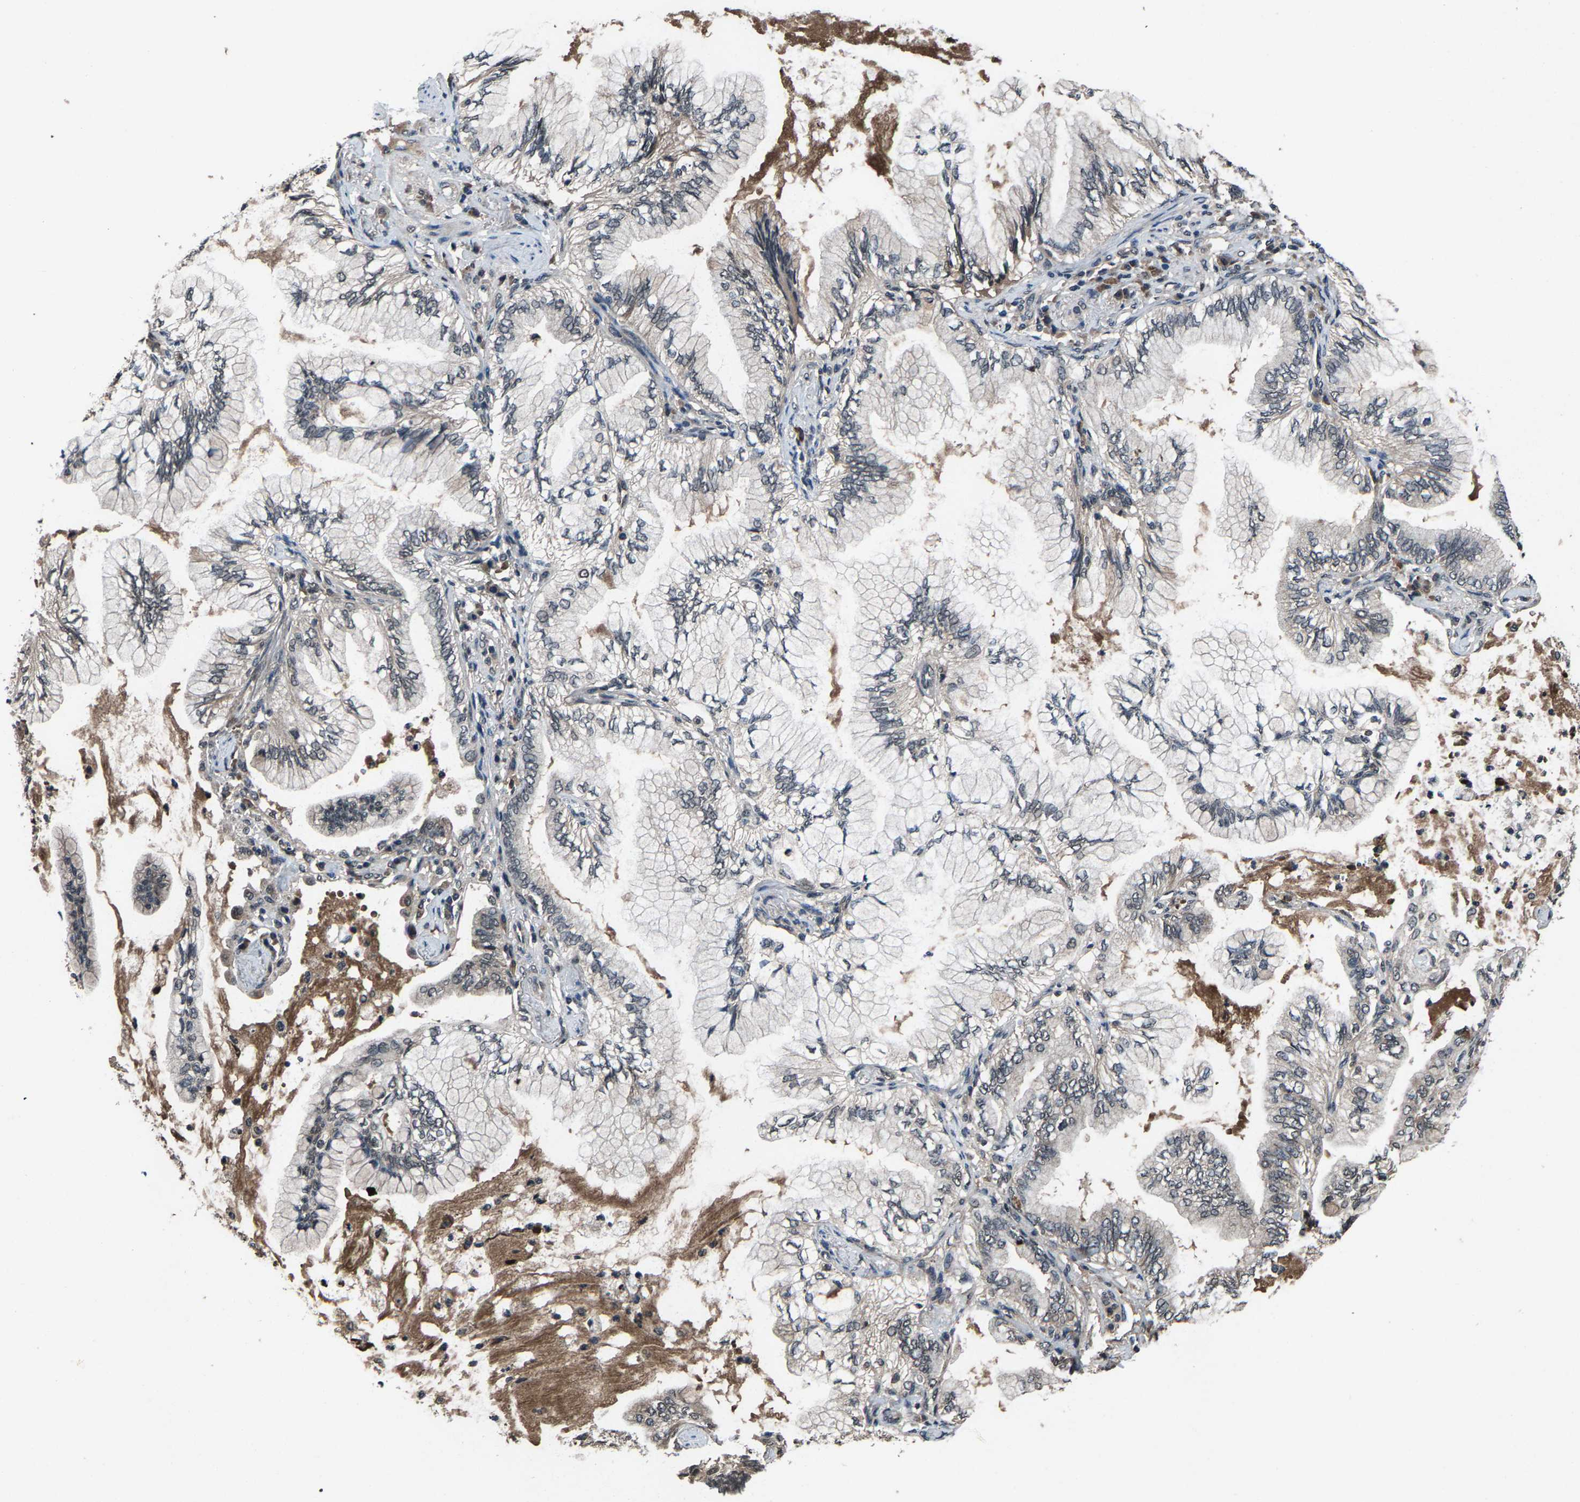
{"staining": {"intensity": "weak", "quantity": "<25%", "location": "cytoplasmic/membranous"}, "tissue": "lung cancer", "cell_type": "Tumor cells", "image_type": "cancer", "snomed": [{"axis": "morphology", "description": "Normal tissue, NOS"}, {"axis": "morphology", "description": "Adenocarcinoma, NOS"}, {"axis": "topography", "description": "Bronchus"}, {"axis": "topography", "description": "Lung"}], "caption": "Photomicrograph shows no protein expression in tumor cells of lung adenocarcinoma tissue.", "gene": "HUWE1", "patient": {"sex": "female", "age": 70}}